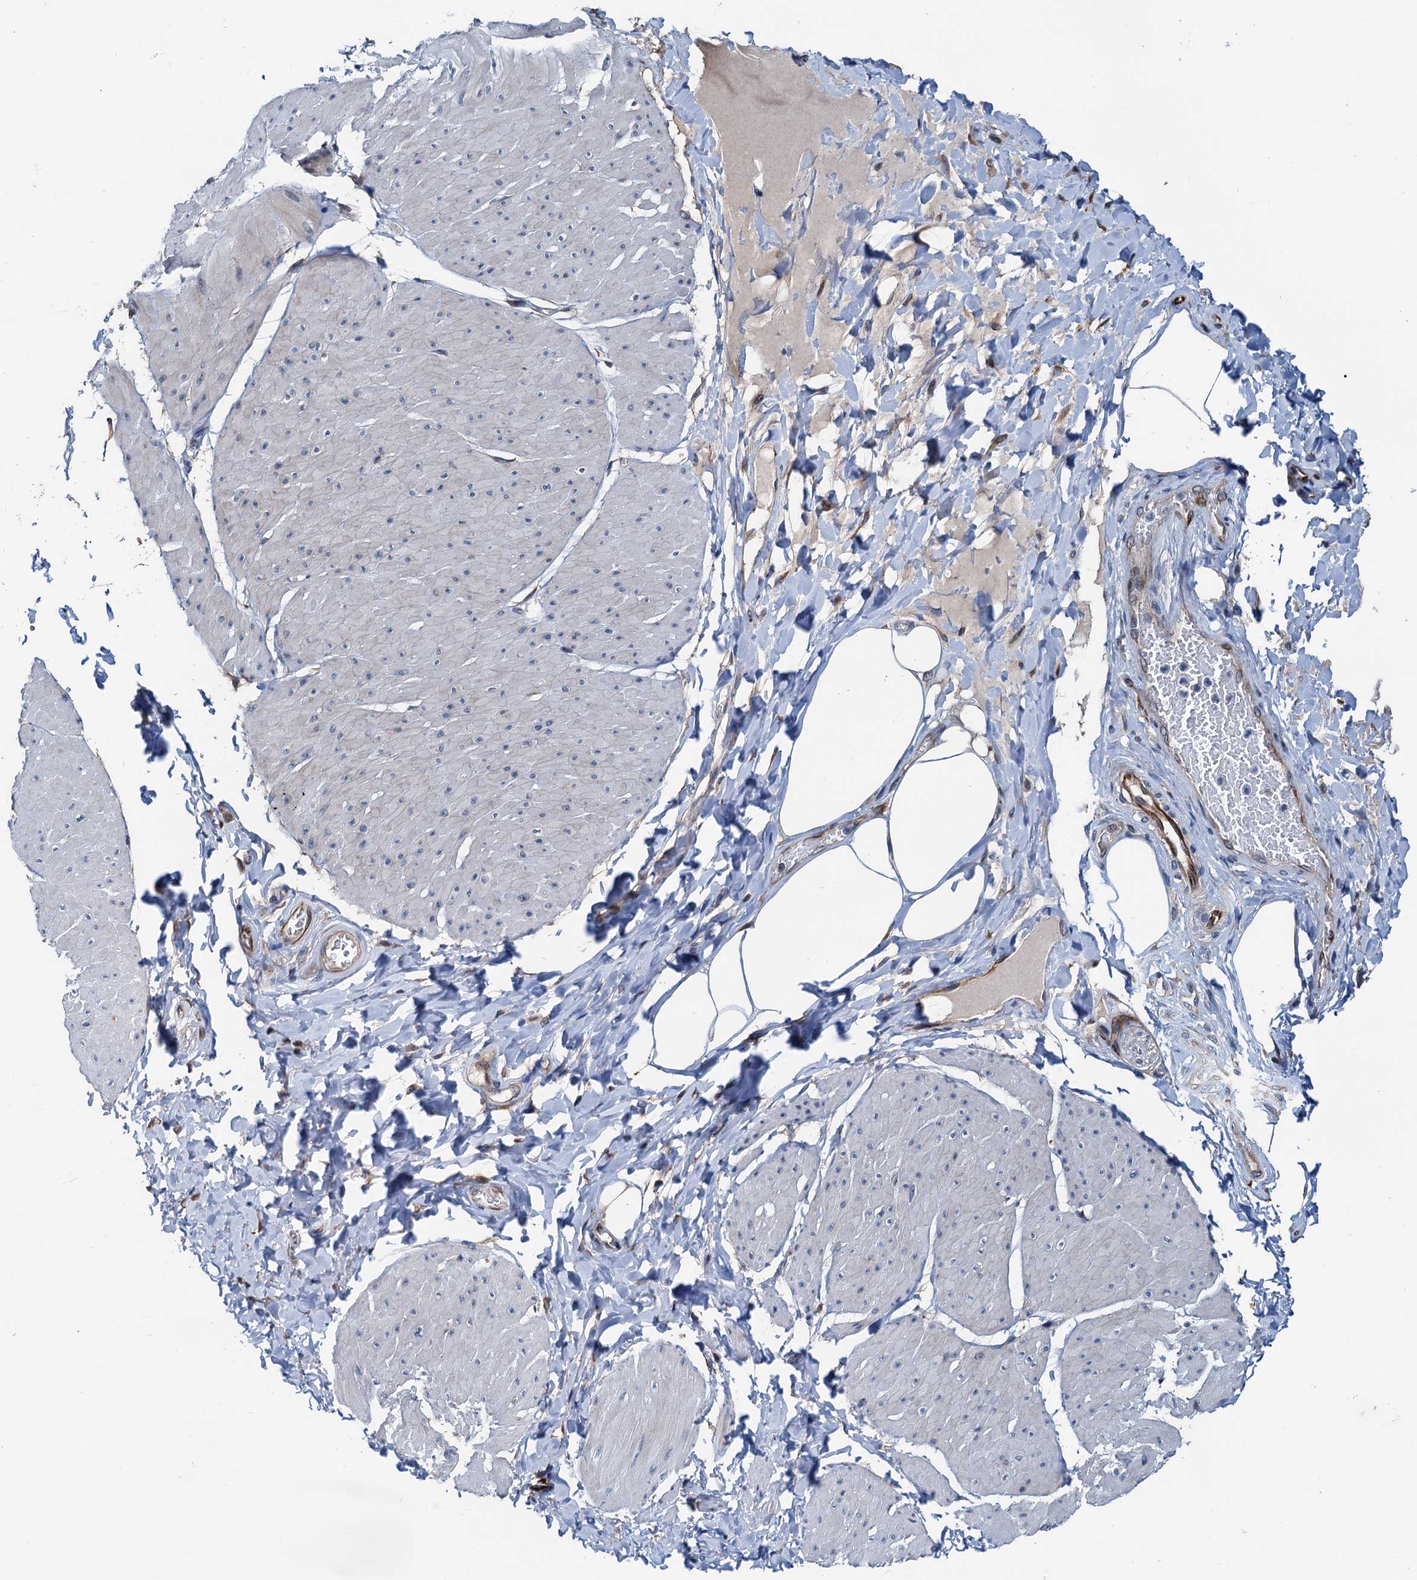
{"staining": {"intensity": "negative", "quantity": "none", "location": "none"}, "tissue": "smooth muscle", "cell_type": "Smooth muscle cells", "image_type": "normal", "snomed": [{"axis": "morphology", "description": "Urothelial carcinoma, High grade"}, {"axis": "topography", "description": "Urinary bladder"}], "caption": "Benign smooth muscle was stained to show a protein in brown. There is no significant expression in smooth muscle cells.", "gene": "ELAC1", "patient": {"sex": "male", "age": 46}}